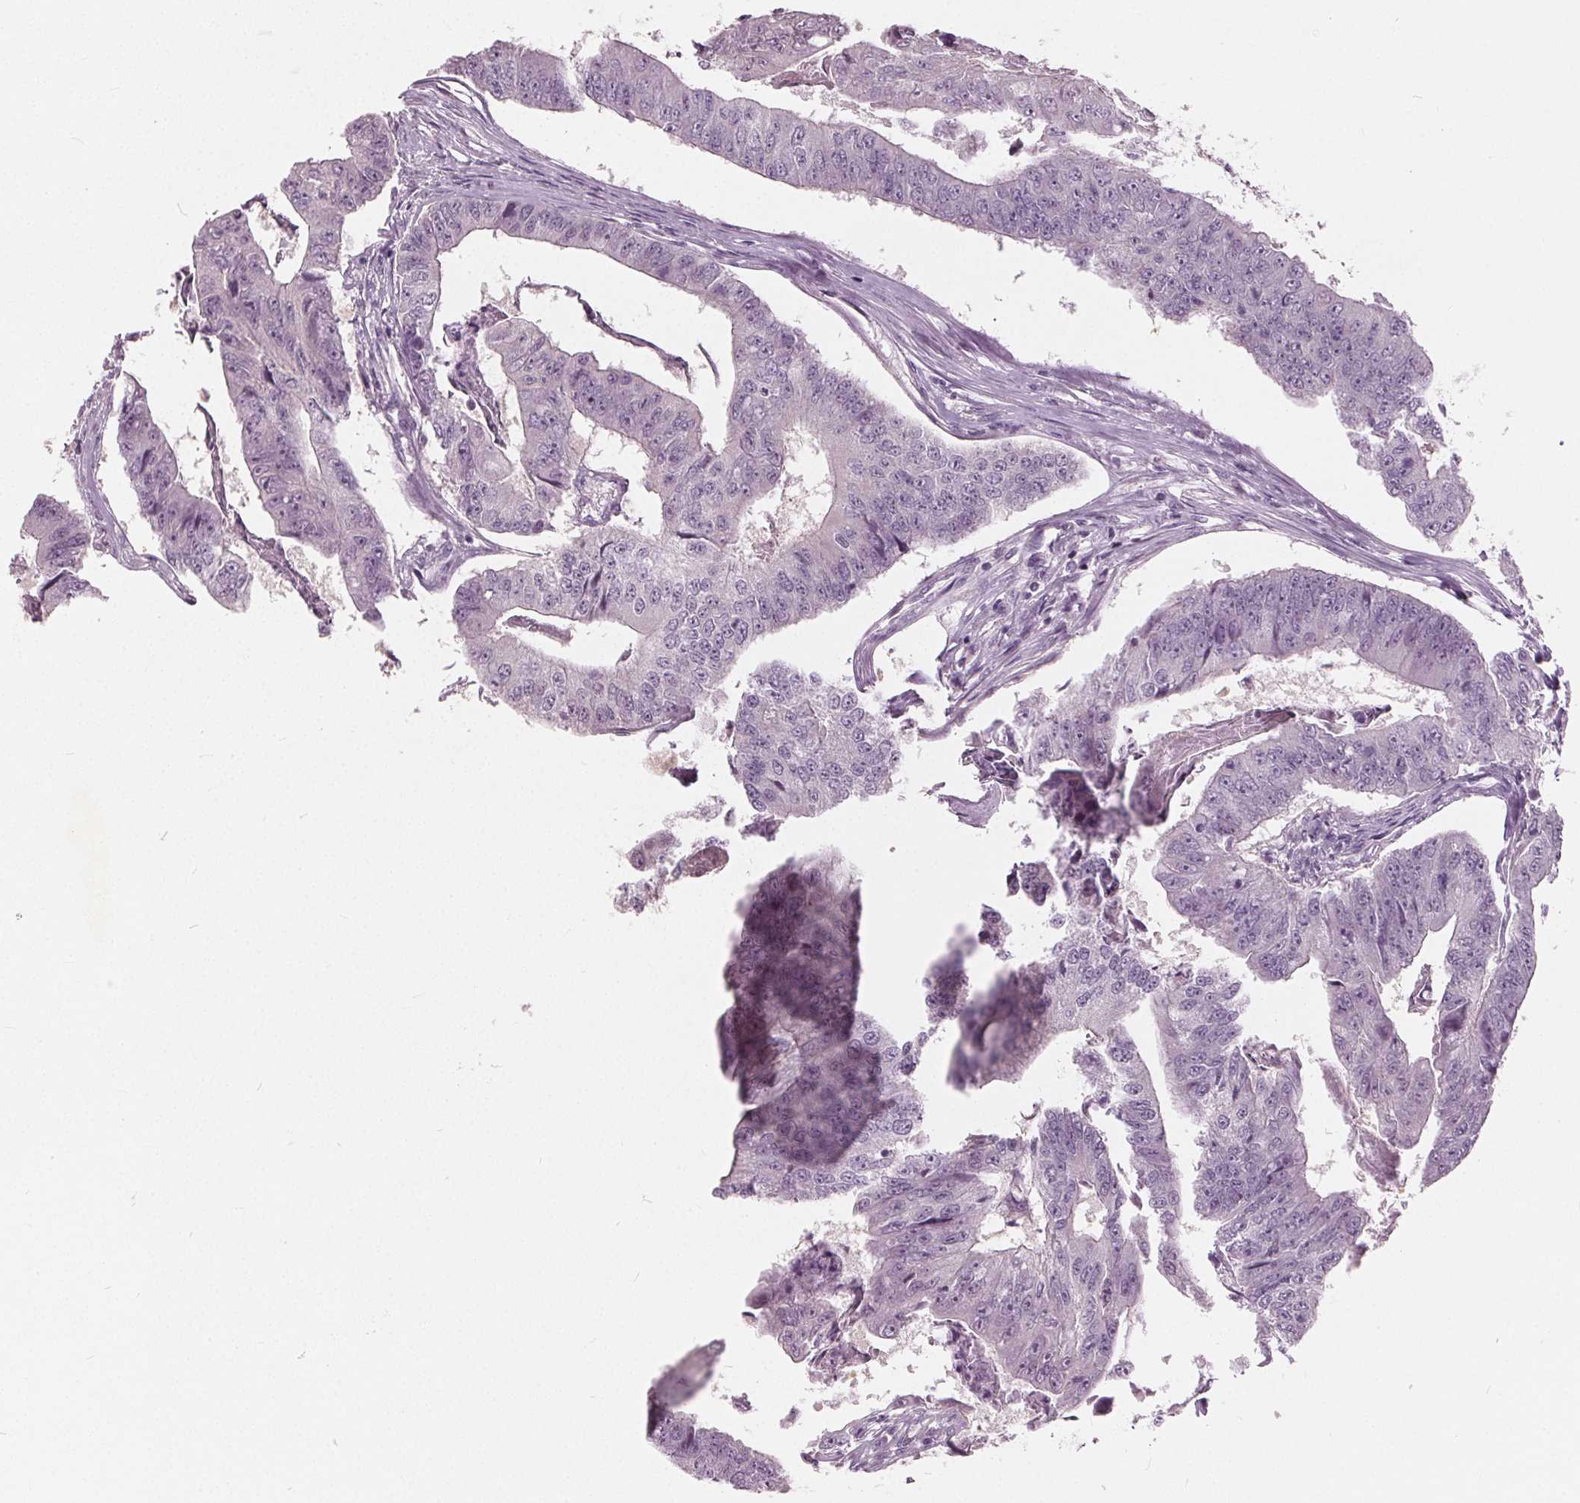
{"staining": {"intensity": "negative", "quantity": "none", "location": "none"}, "tissue": "colorectal cancer", "cell_type": "Tumor cells", "image_type": "cancer", "snomed": [{"axis": "morphology", "description": "Adenocarcinoma, NOS"}, {"axis": "topography", "description": "Colon"}], "caption": "The immunohistochemistry (IHC) image has no significant staining in tumor cells of colorectal adenocarcinoma tissue.", "gene": "TKFC", "patient": {"sex": "female", "age": 67}}